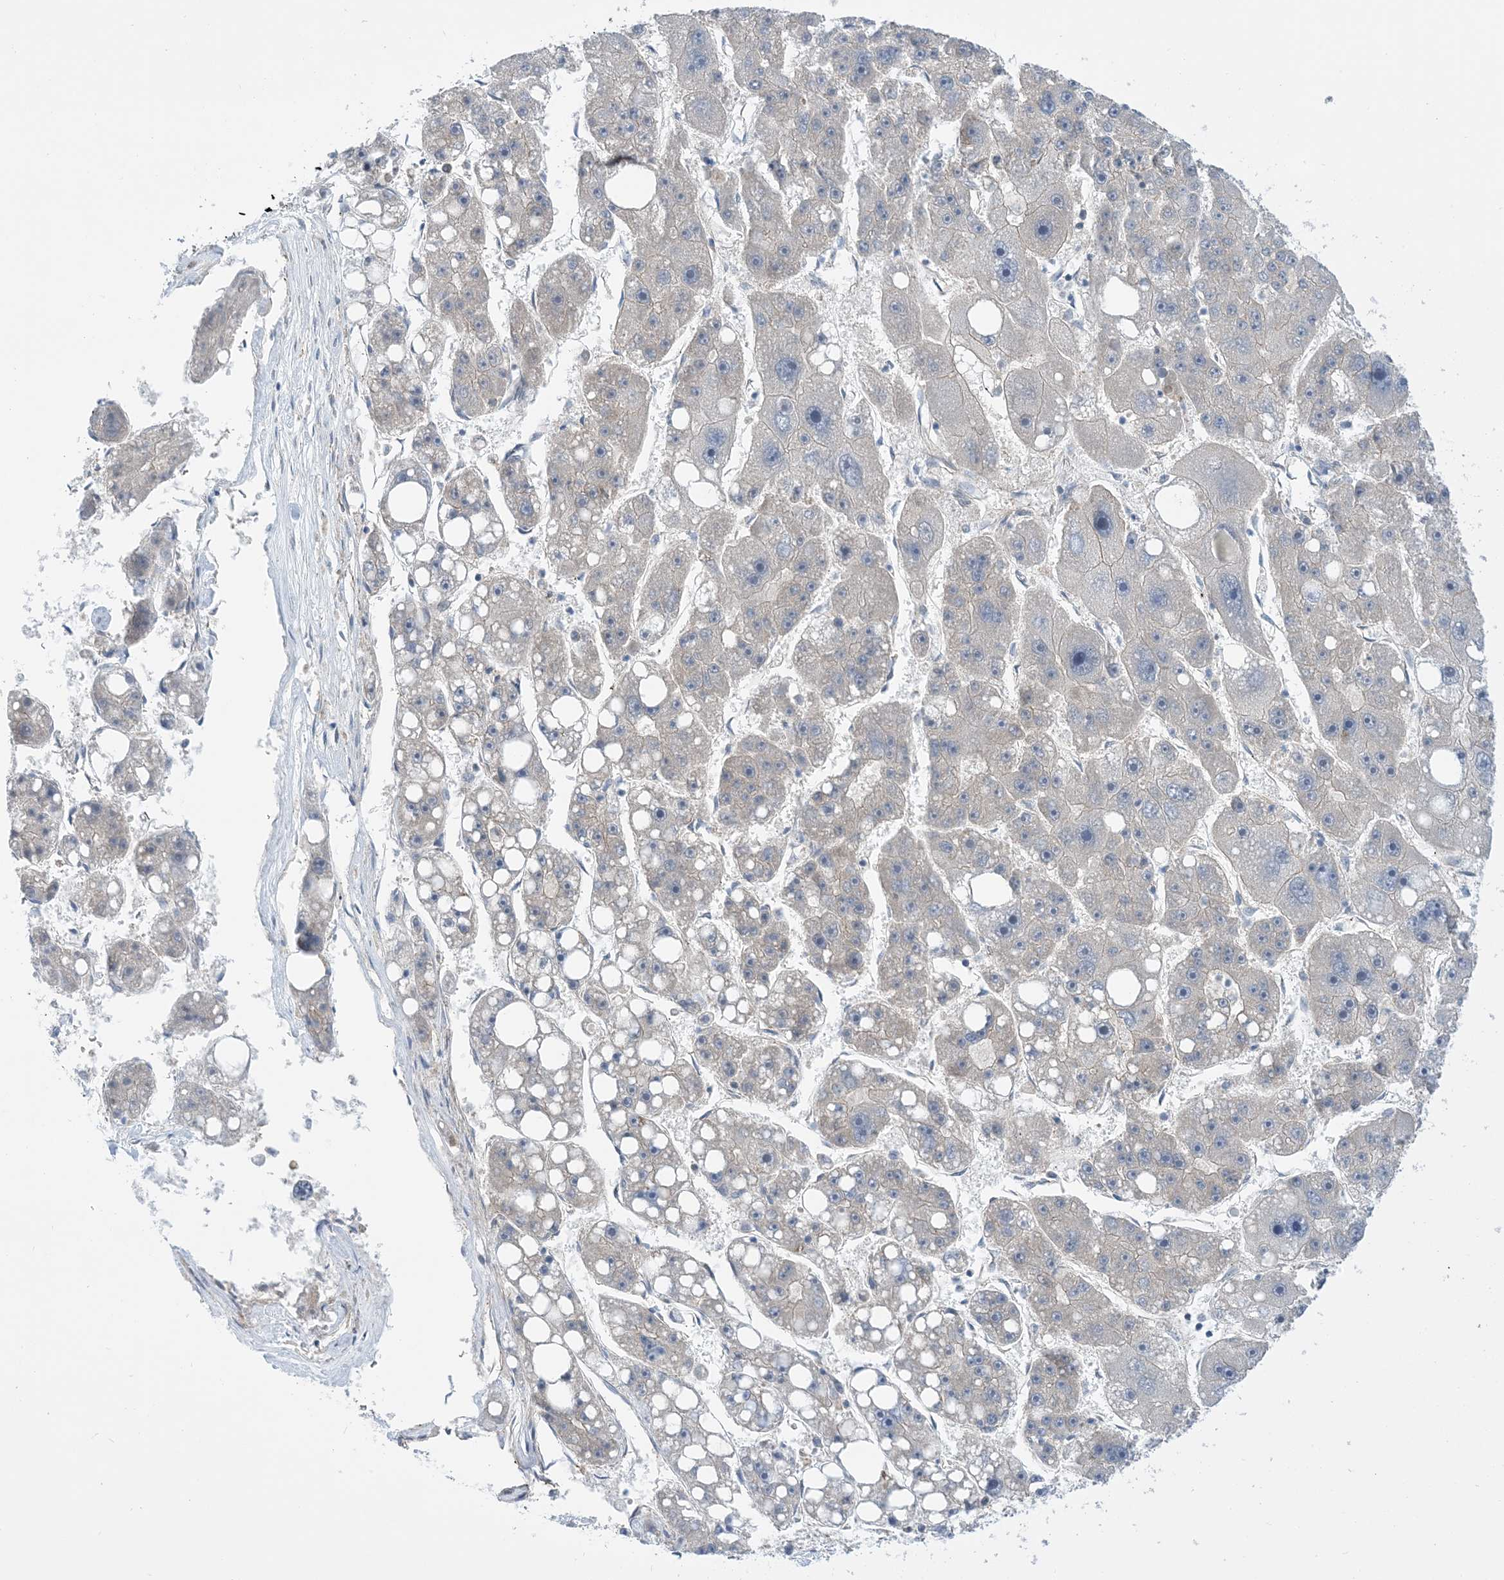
{"staining": {"intensity": "negative", "quantity": "none", "location": "none"}, "tissue": "liver cancer", "cell_type": "Tumor cells", "image_type": "cancer", "snomed": [{"axis": "morphology", "description": "Carcinoma, Hepatocellular, NOS"}, {"axis": "topography", "description": "Liver"}], "caption": "Tumor cells show no significant protein positivity in liver hepatocellular carcinoma.", "gene": "EHBP1", "patient": {"sex": "female", "age": 61}}